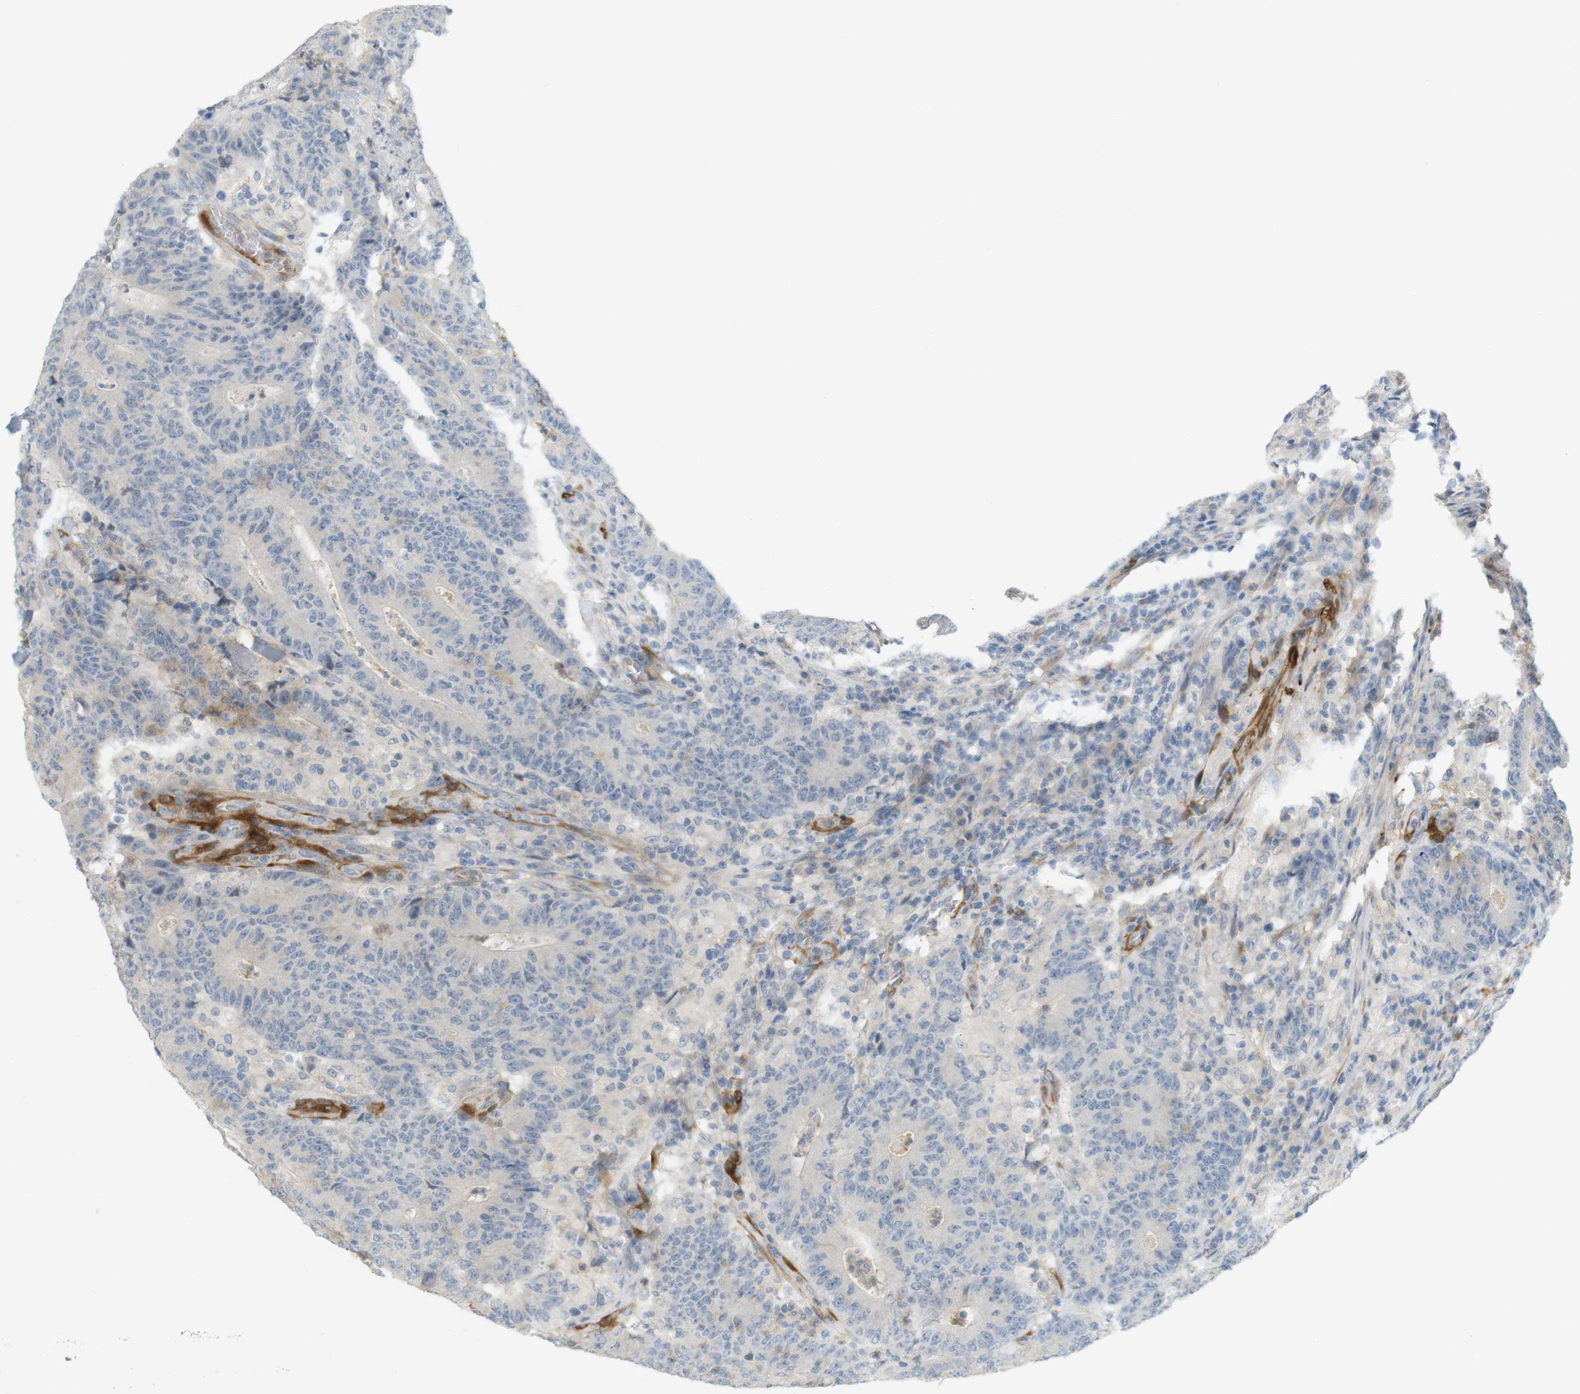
{"staining": {"intensity": "weak", "quantity": "<25%", "location": "cytoplasmic/membranous"}, "tissue": "colorectal cancer", "cell_type": "Tumor cells", "image_type": "cancer", "snomed": [{"axis": "morphology", "description": "Normal tissue, NOS"}, {"axis": "morphology", "description": "Adenocarcinoma, NOS"}, {"axis": "topography", "description": "Colon"}], "caption": "Immunohistochemistry (IHC) of human colorectal cancer reveals no positivity in tumor cells. (DAB (3,3'-diaminobenzidine) immunohistochemistry (IHC) visualized using brightfield microscopy, high magnification).", "gene": "PDE3A", "patient": {"sex": "female", "age": 75}}